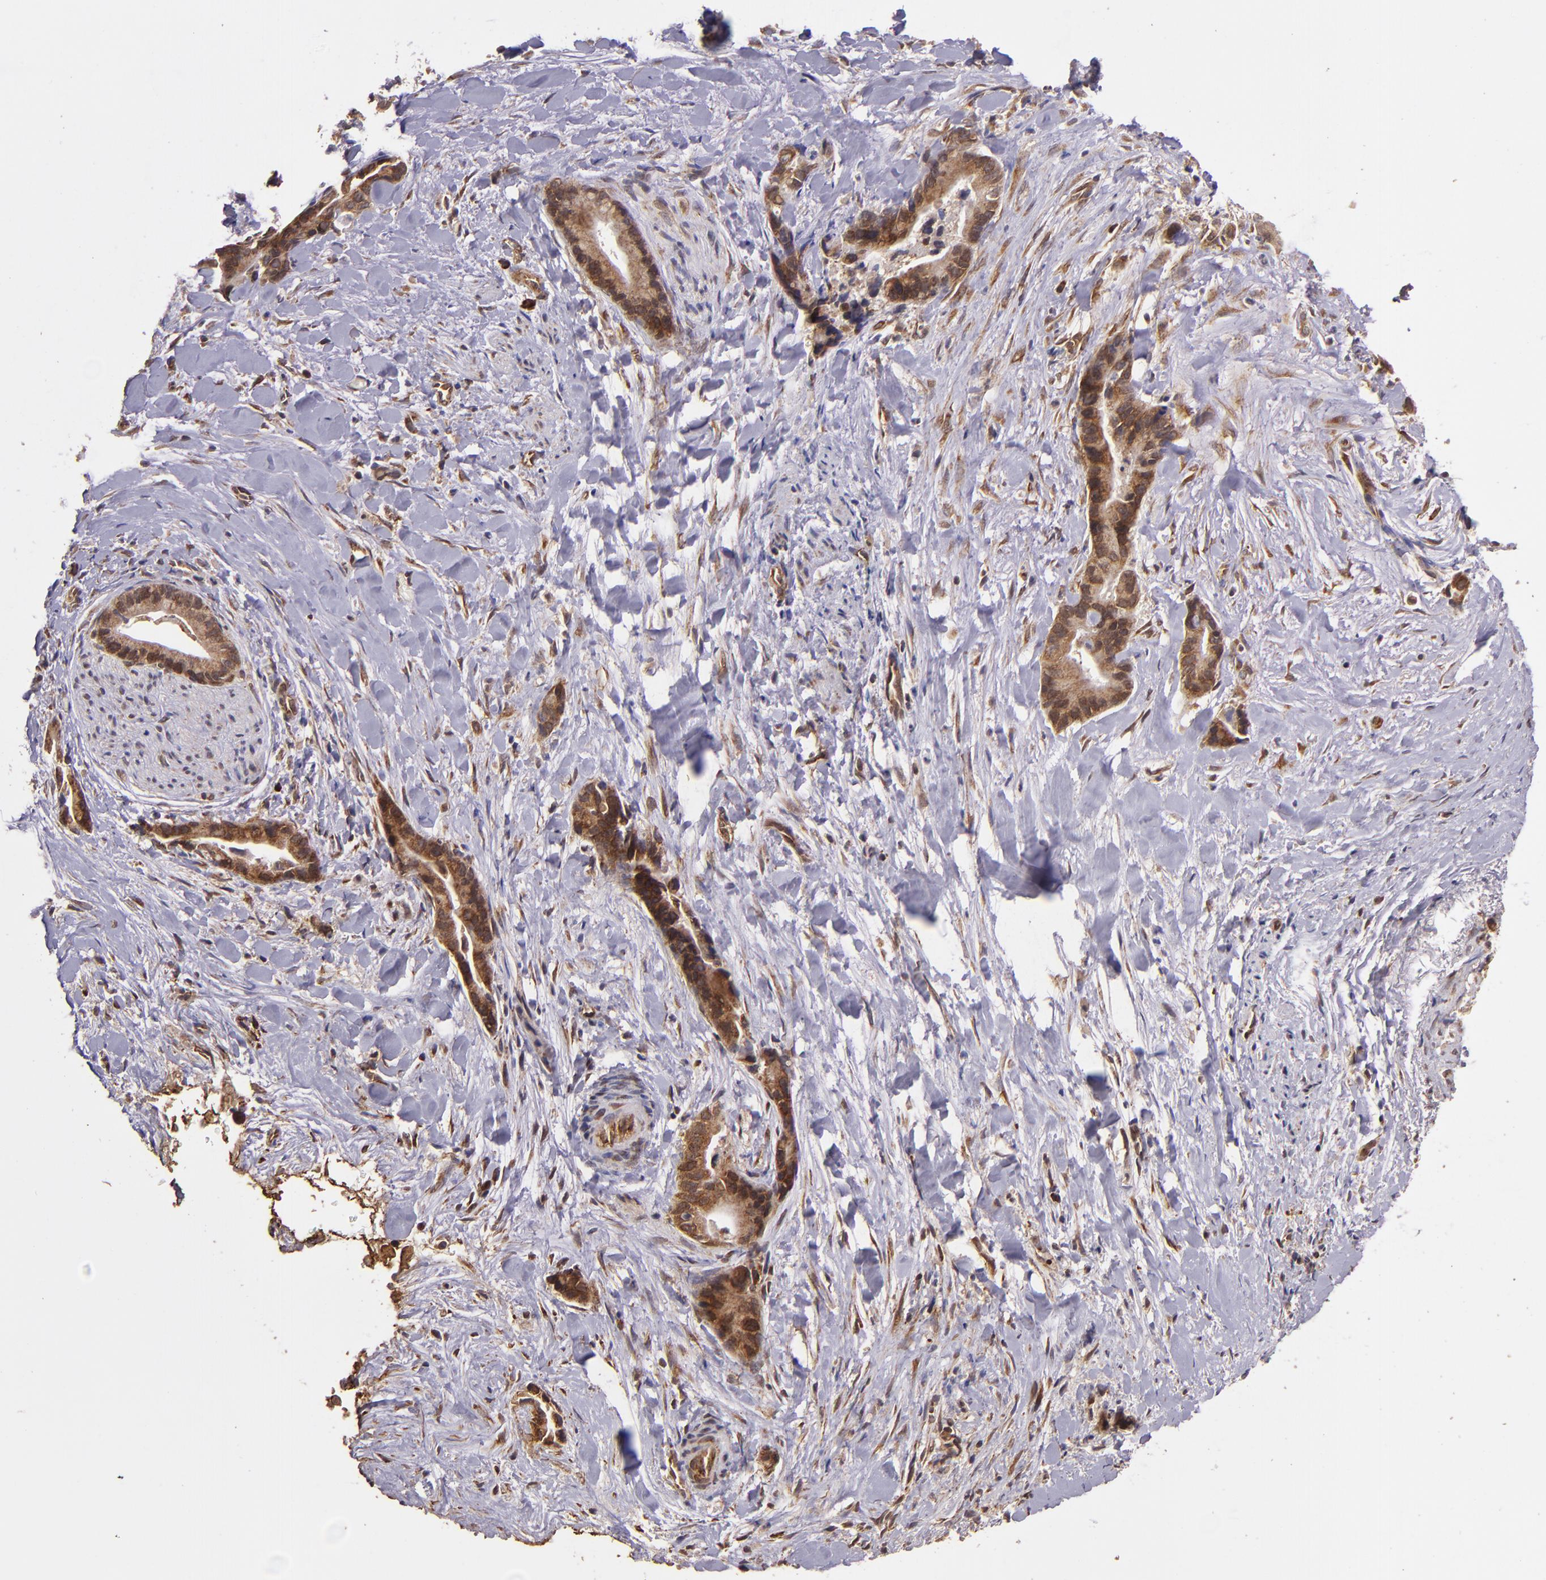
{"staining": {"intensity": "strong", "quantity": ">75%", "location": "cytoplasmic/membranous"}, "tissue": "liver cancer", "cell_type": "Tumor cells", "image_type": "cancer", "snomed": [{"axis": "morphology", "description": "Cholangiocarcinoma"}, {"axis": "topography", "description": "Liver"}], "caption": "Human liver cancer stained for a protein (brown) displays strong cytoplasmic/membranous positive expression in about >75% of tumor cells.", "gene": "USP51", "patient": {"sex": "female", "age": 55}}